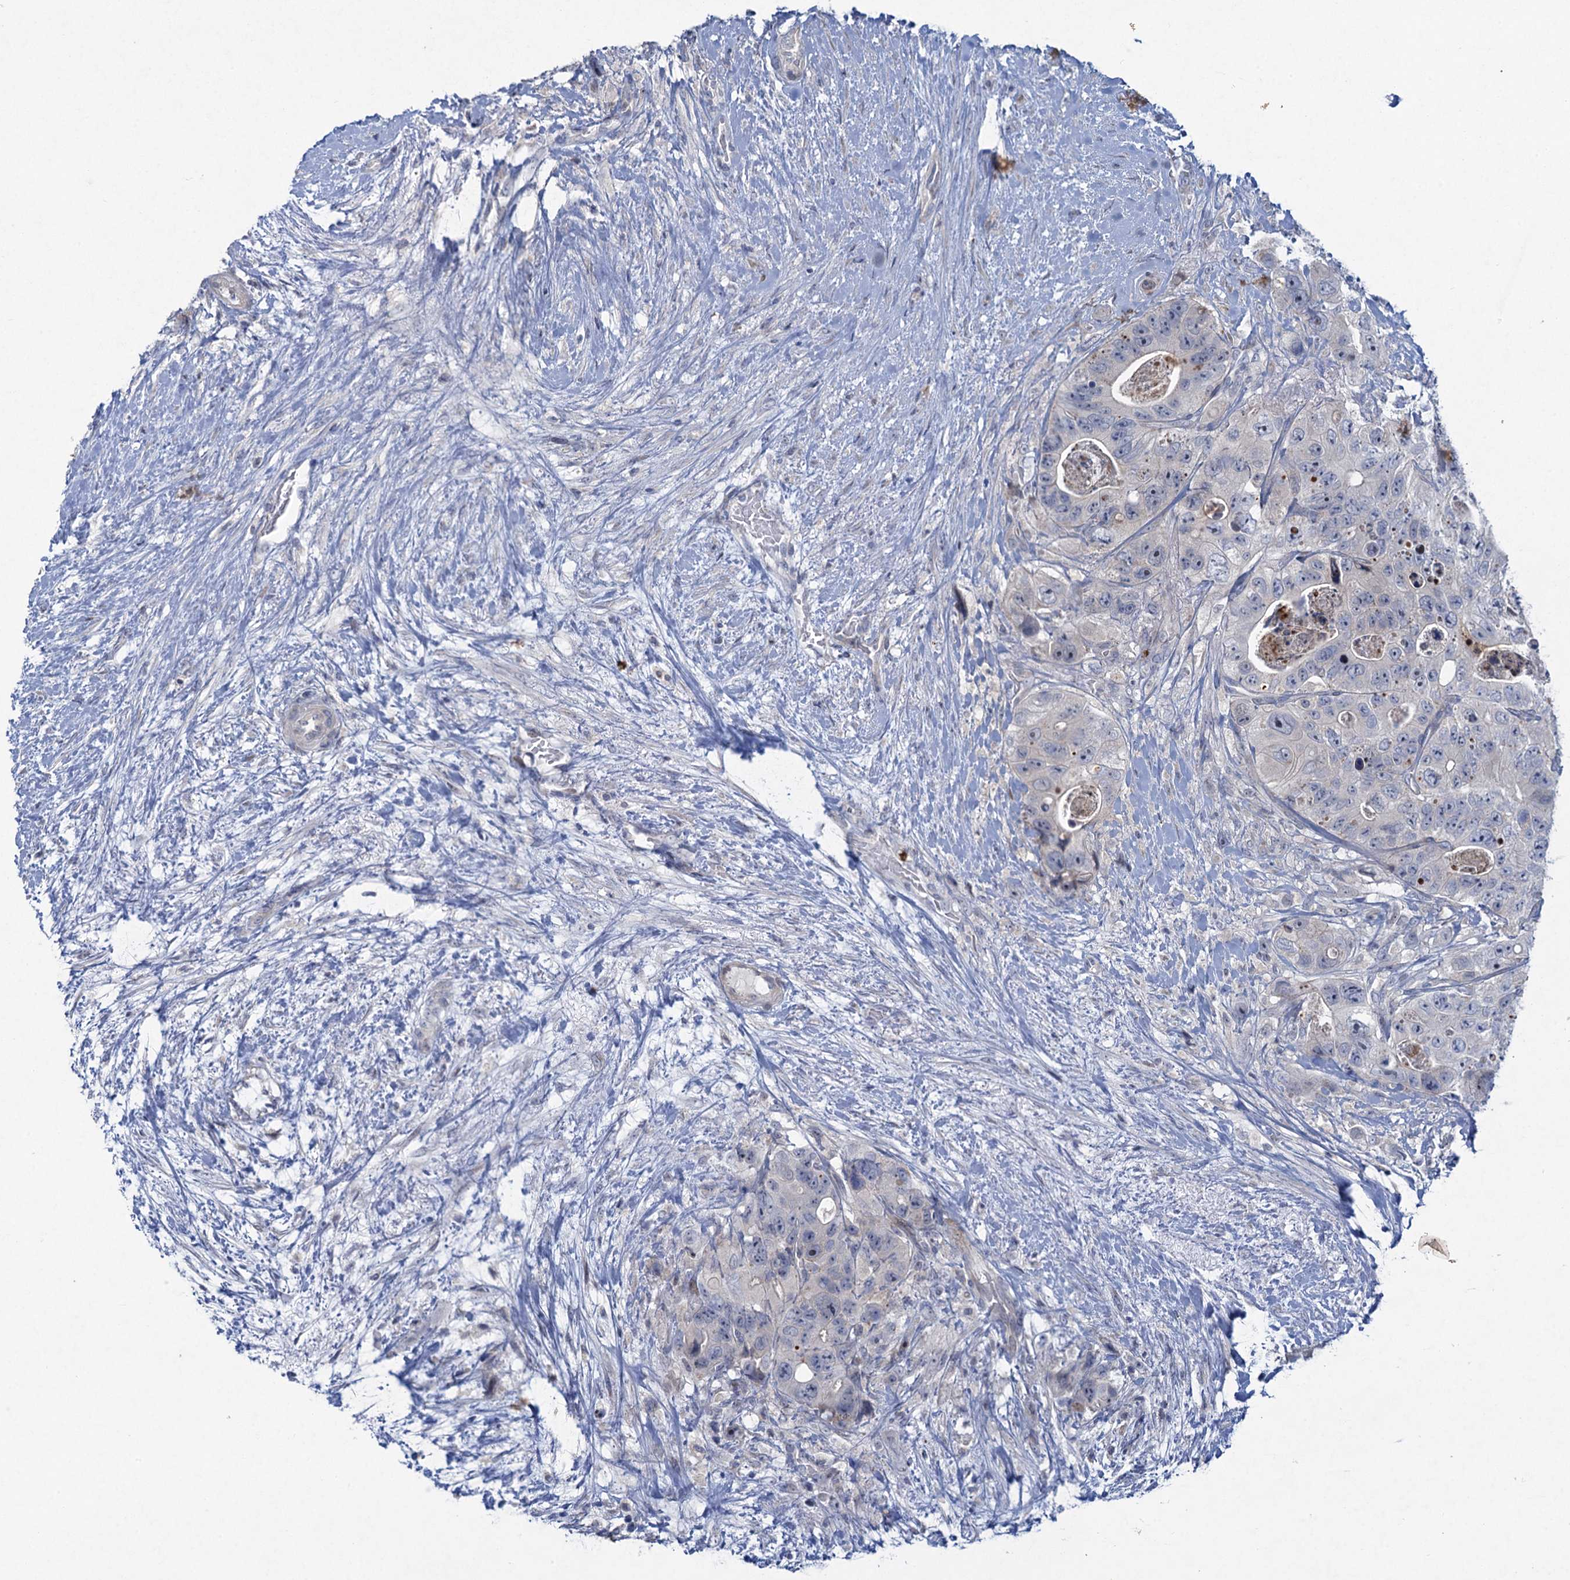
{"staining": {"intensity": "negative", "quantity": "none", "location": "none"}, "tissue": "colorectal cancer", "cell_type": "Tumor cells", "image_type": "cancer", "snomed": [{"axis": "morphology", "description": "Adenocarcinoma, NOS"}, {"axis": "topography", "description": "Colon"}], "caption": "Colorectal cancer (adenocarcinoma) was stained to show a protein in brown. There is no significant expression in tumor cells.", "gene": "QPCTL", "patient": {"sex": "female", "age": 46}}